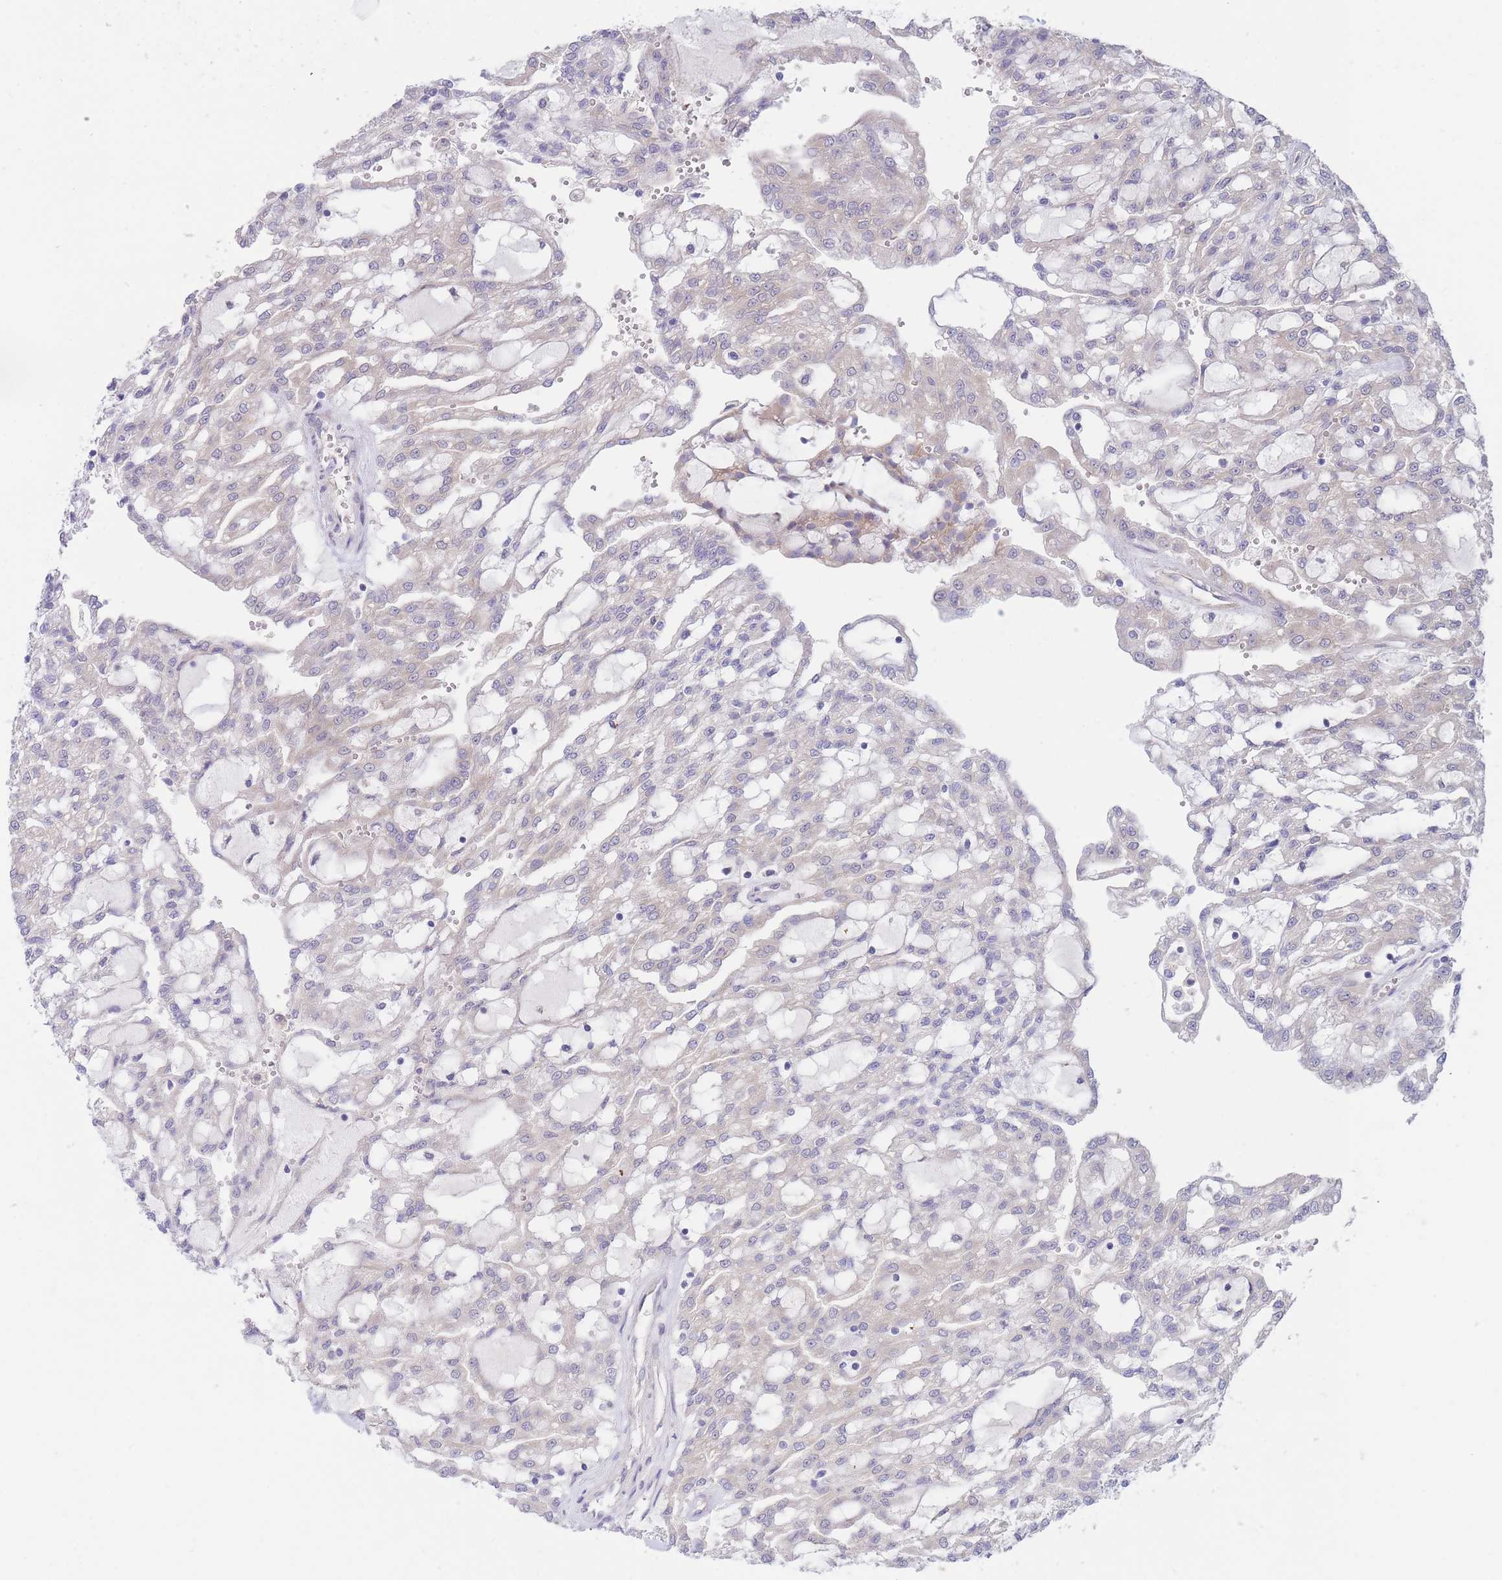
{"staining": {"intensity": "negative", "quantity": "none", "location": "none"}, "tissue": "renal cancer", "cell_type": "Tumor cells", "image_type": "cancer", "snomed": [{"axis": "morphology", "description": "Adenocarcinoma, NOS"}, {"axis": "topography", "description": "Kidney"}], "caption": "IHC image of neoplastic tissue: renal adenocarcinoma stained with DAB (3,3'-diaminobenzidine) shows no significant protein expression in tumor cells. Nuclei are stained in blue.", "gene": "ZNF281", "patient": {"sex": "male", "age": 63}}